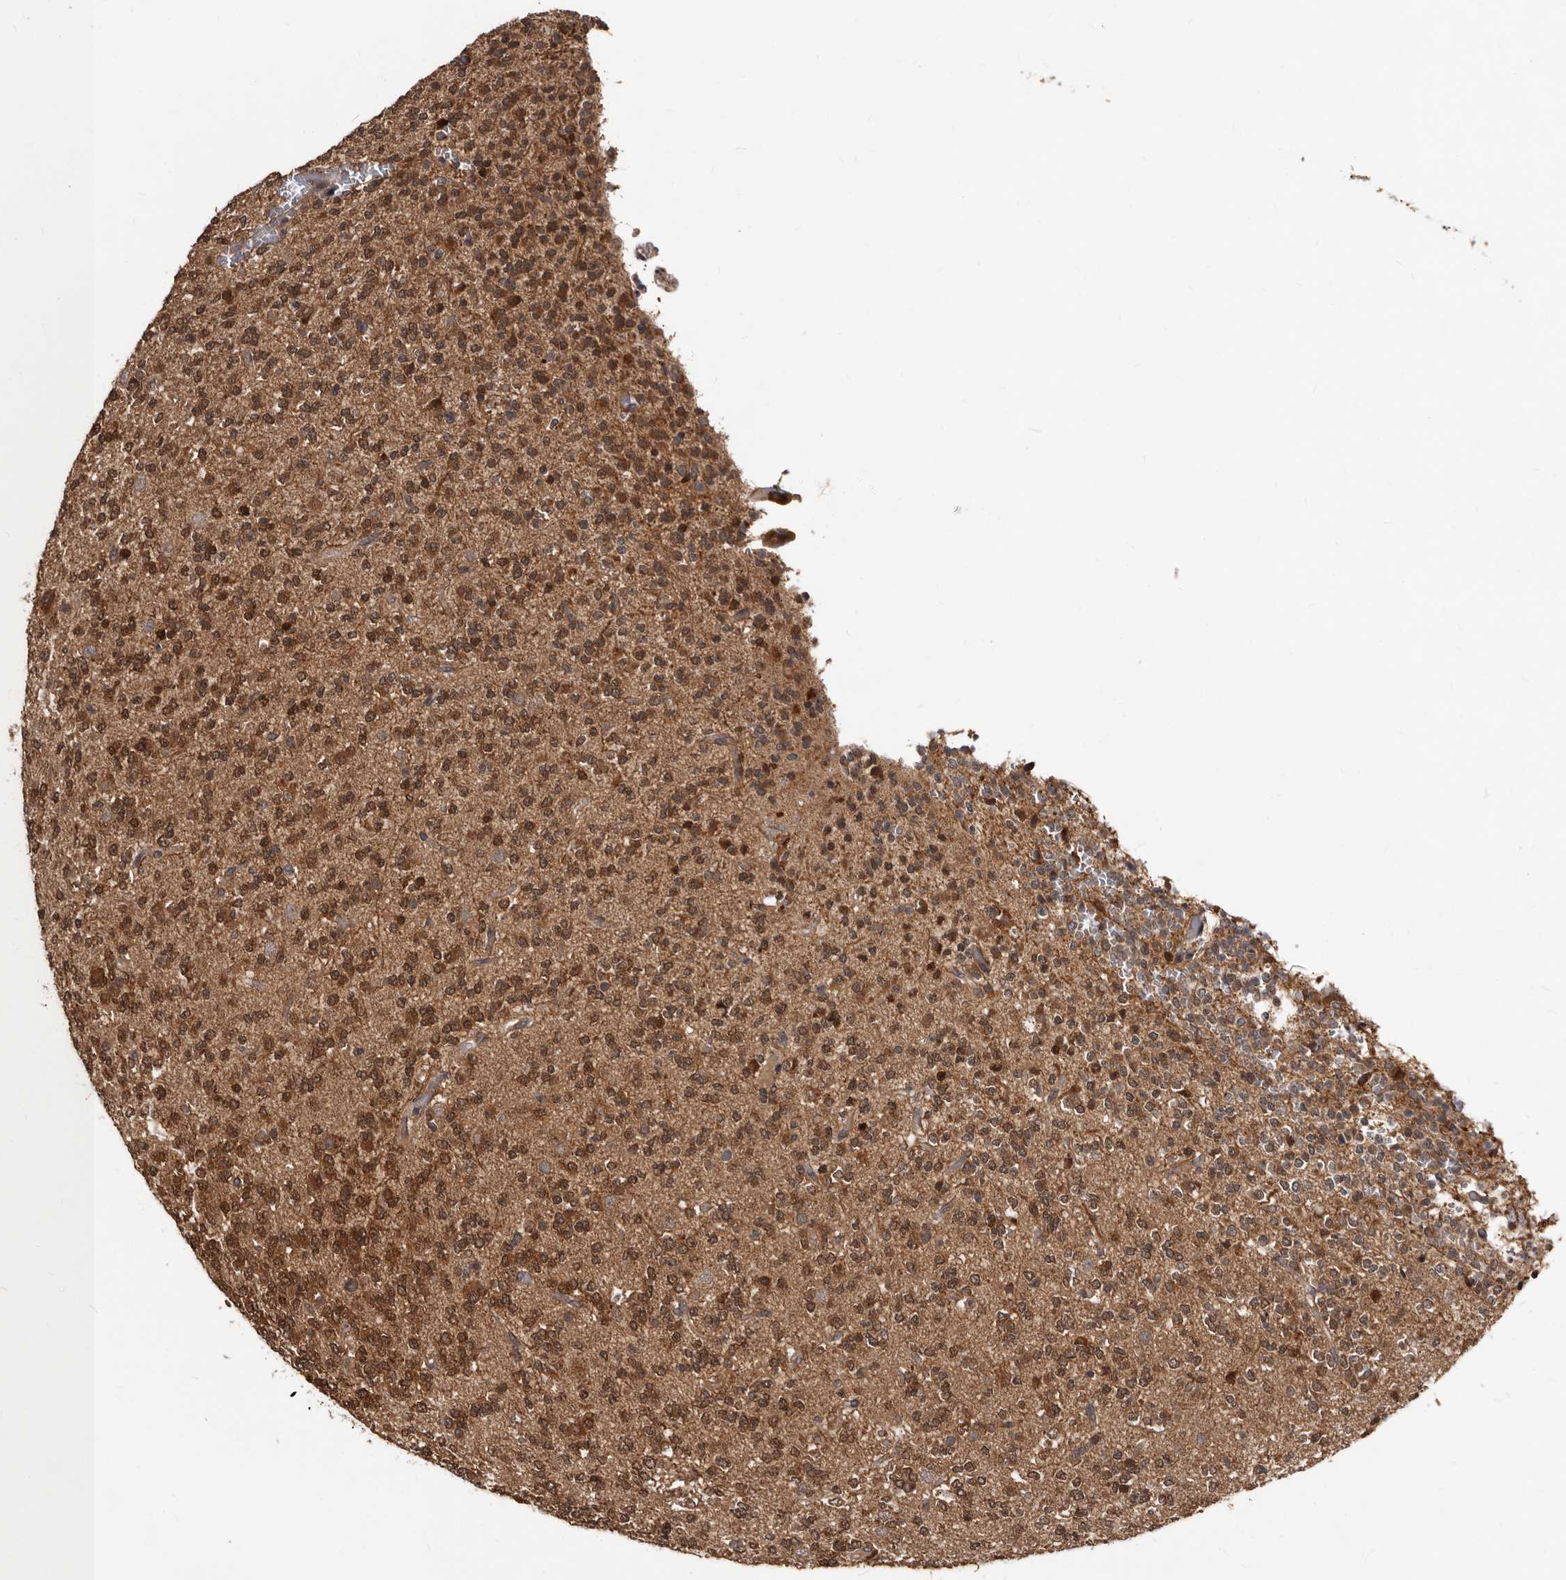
{"staining": {"intensity": "moderate", "quantity": ">75%", "location": "cytoplasmic/membranous"}, "tissue": "glioma", "cell_type": "Tumor cells", "image_type": "cancer", "snomed": [{"axis": "morphology", "description": "Glioma, malignant, Low grade"}, {"axis": "topography", "description": "Brain"}], "caption": "Protein expression analysis of human glioma reveals moderate cytoplasmic/membranous expression in about >75% of tumor cells. Using DAB (brown) and hematoxylin (blue) stains, captured at high magnification using brightfield microscopy.", "gene": "PMVK", "patient": {"sex": "male", "age": 38}}